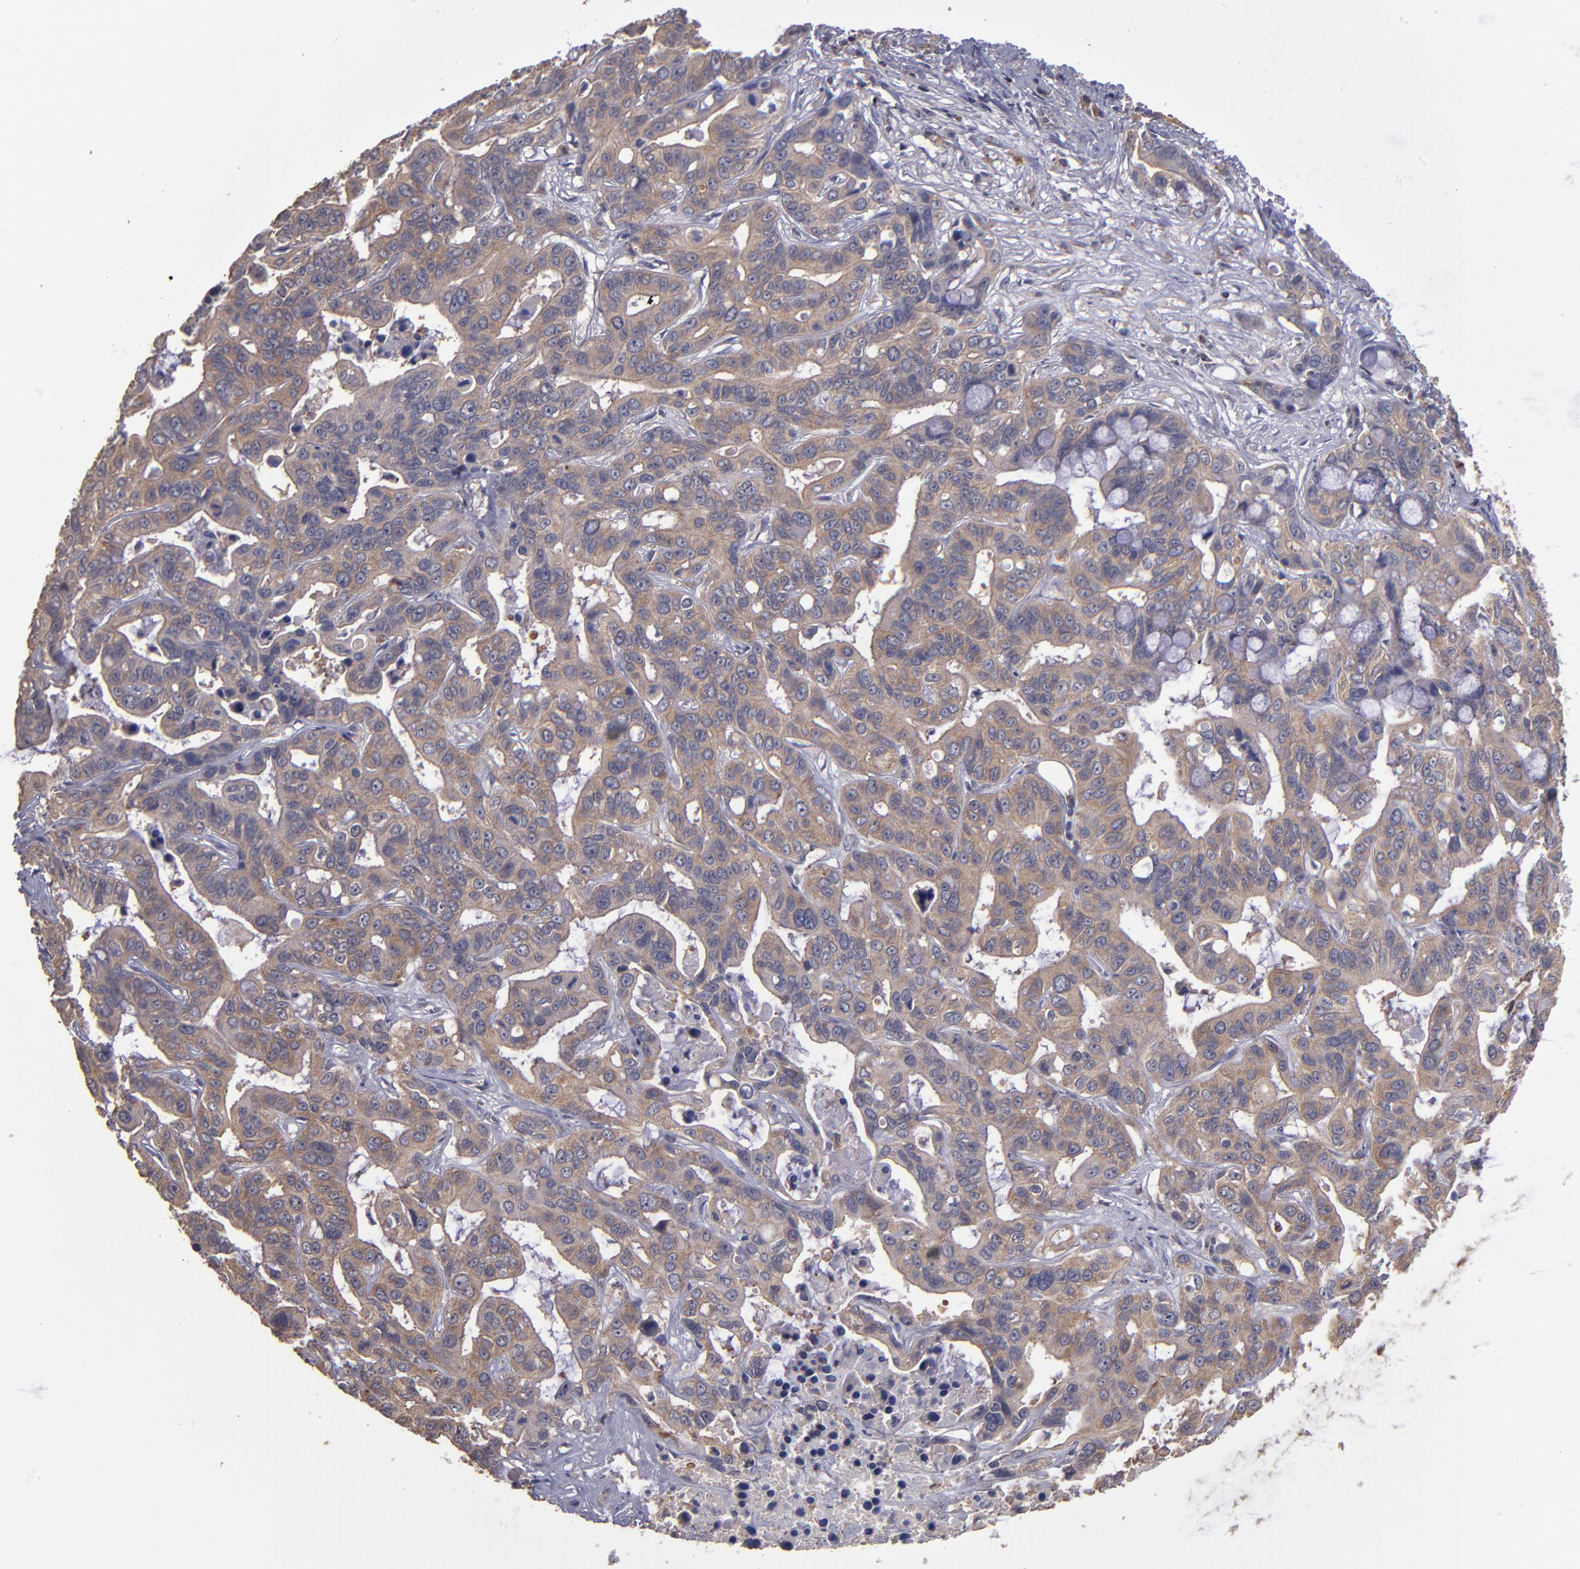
{"staining": {"intensity": "moderate", "quantity": ">75%", "location": "cytoplasmic/membranous"}, "tissue": "liver cancer", "cell_type": "Tumor cells", "image_type": "cancer", "snomed": [{"axis": "morphology", "description": "Cholangiocarcinoma"}, {"axis": "topography", "description": "Liver"}], "caption": "Liver cancer (cholangiocarcinoma) stained with DAB immunohistochemistry shows medium levels of moderate cytoplasmic/membranous expression in about >75% of tumor cells. (DAB (3,3'-diaminobenzidine) = brown stain, brightfield microscopy at high magnification).", "gene": "NF2", "patient": {"sex": "female", "age": 65}}